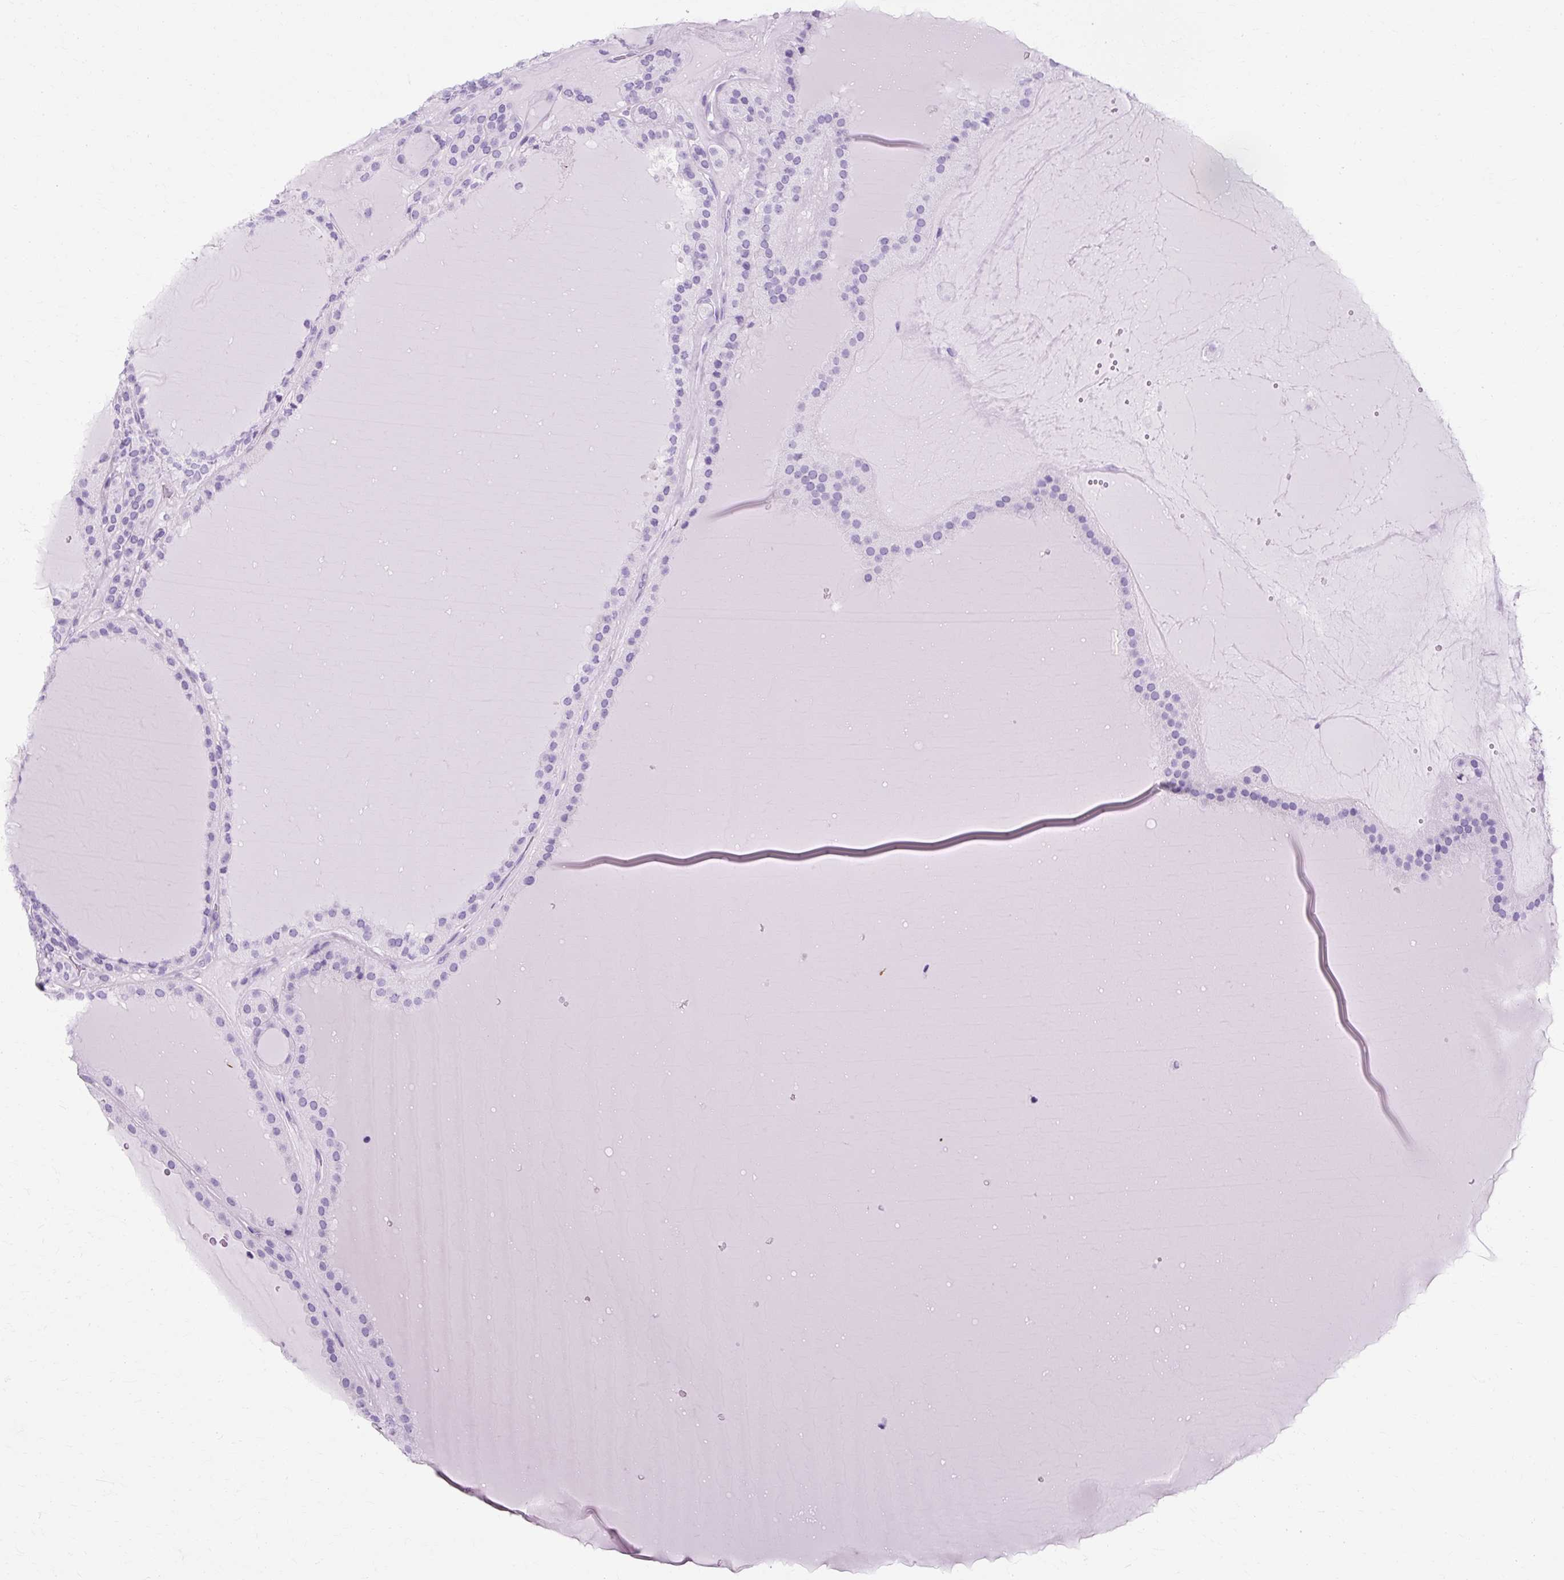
{"staining": {"intensity": "negative", "quantity": "none", "location": "none"}, "tissue": "thyroid cancer", "cell_type": "Tumor cells", "image_type": "cancer", "snomed": [{"axis": "morphology", "description": "Follicular adenoma carcinoma, NOS"}, {"axis": "topography", "description": "Thyroid gland"}], "caption": "Histopathology image shows no significant protein positivity in tumor cells of thyroid follicular adenoma carcinoma.", "gene": "TMEM89", "patient": {"sex": "female", "age": 63}}